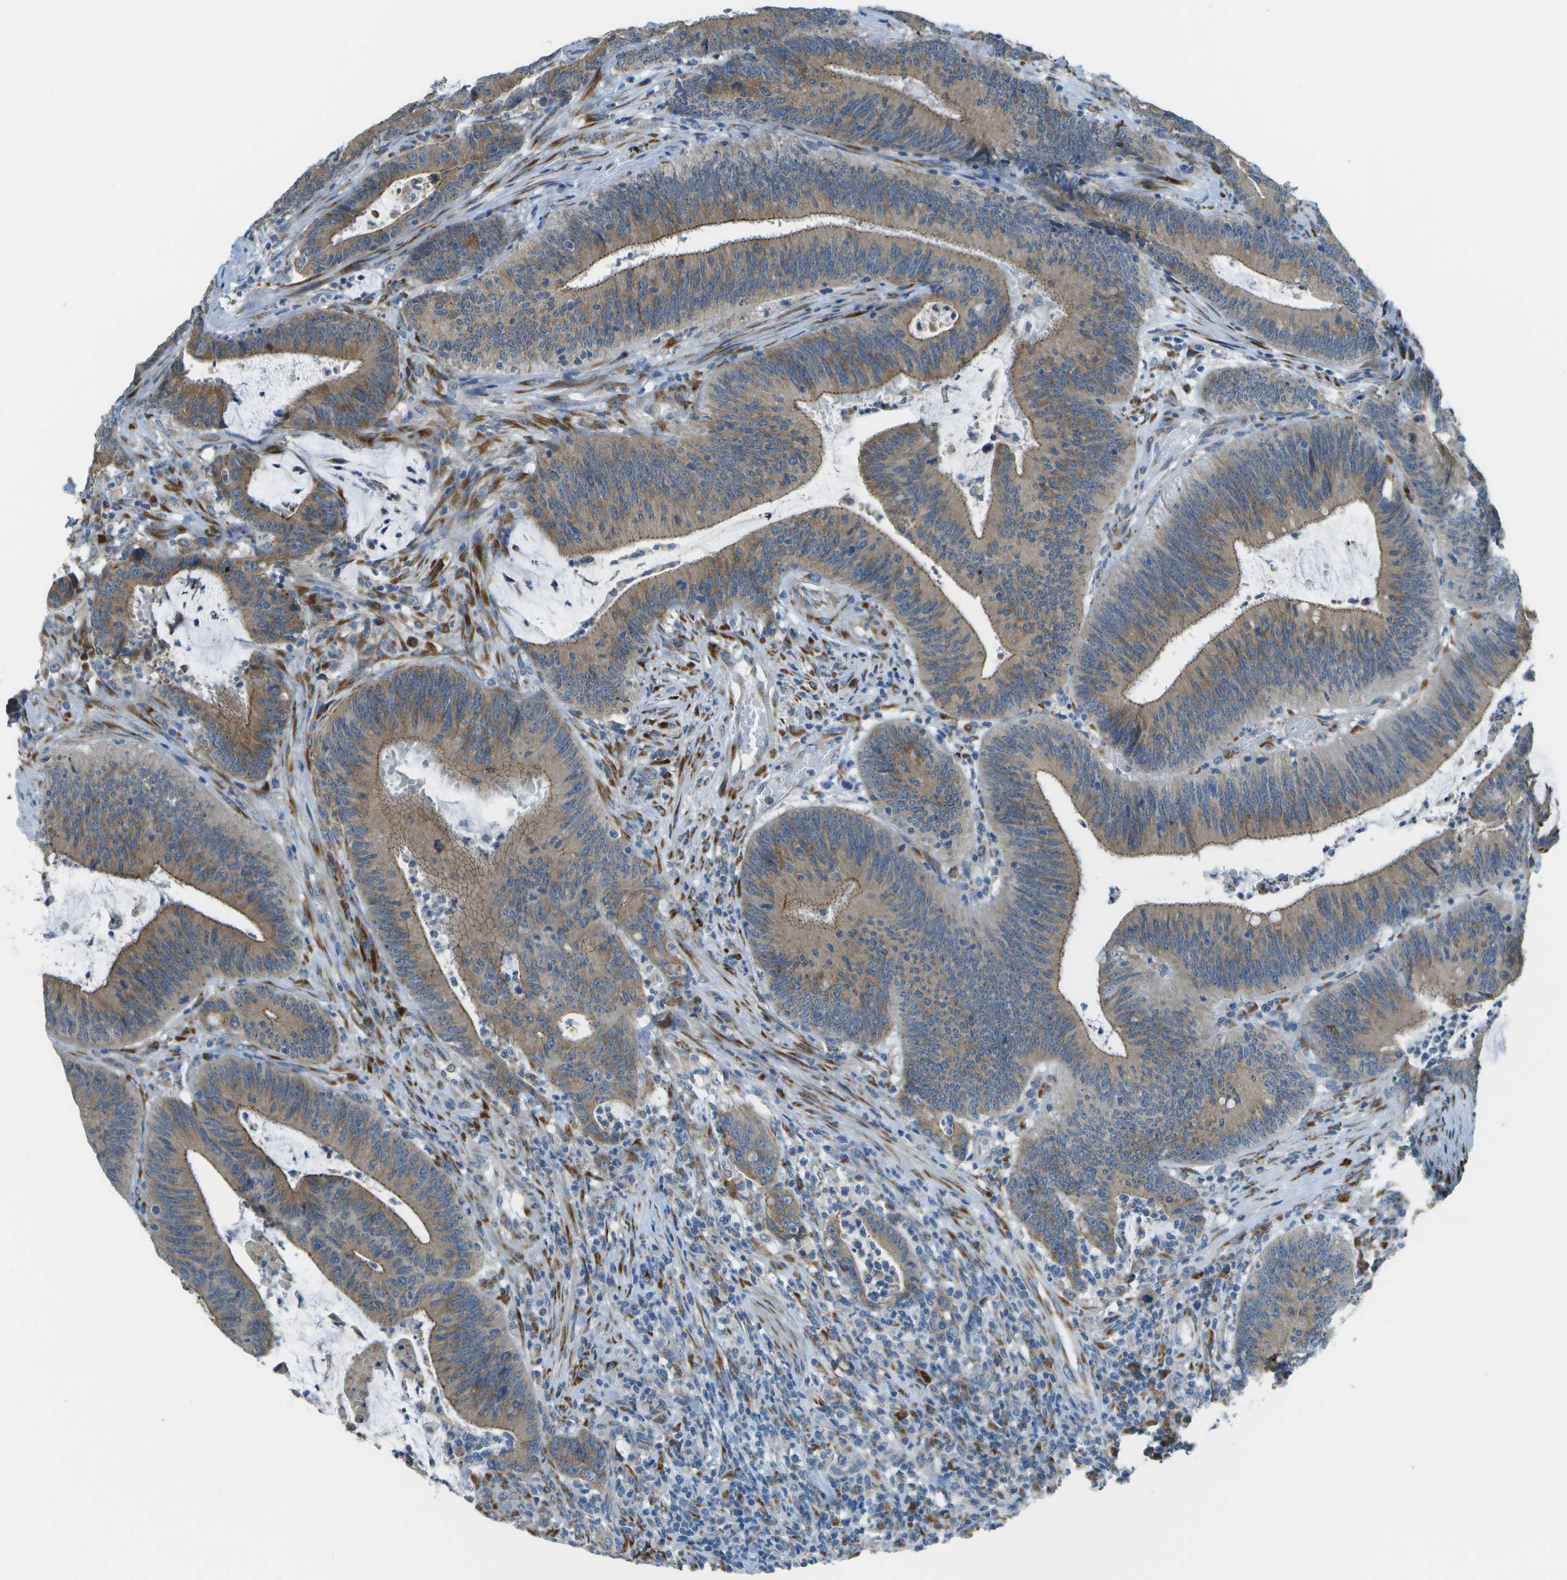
{"staining": {"intensity": "moderate", "quantity": ">75%", "location": "cytoplasmic/membranous"}, "tissue": "colorectal cancer", "cell_type": "Tumor cells", "image_type": "cancer", "snomed": [{"axis": "morphology", "description": "Normal tissue, NOS"}, {"axis": "morphology", "description": "Adenocarcinoma, NOS"}, {"axis": "topography", "description": "Rectum"}], "caption": "The micrograph shows immunohistochemical staining of colorectal cancer. There is moderate cytoplasmic/membranous staining is present in approximately >75% of tumor cells. (Brightfield microscopy of DAB IHC at high magnification).", "gene": "KCTD3", "patient": {"sex": "female", "age": 66}}